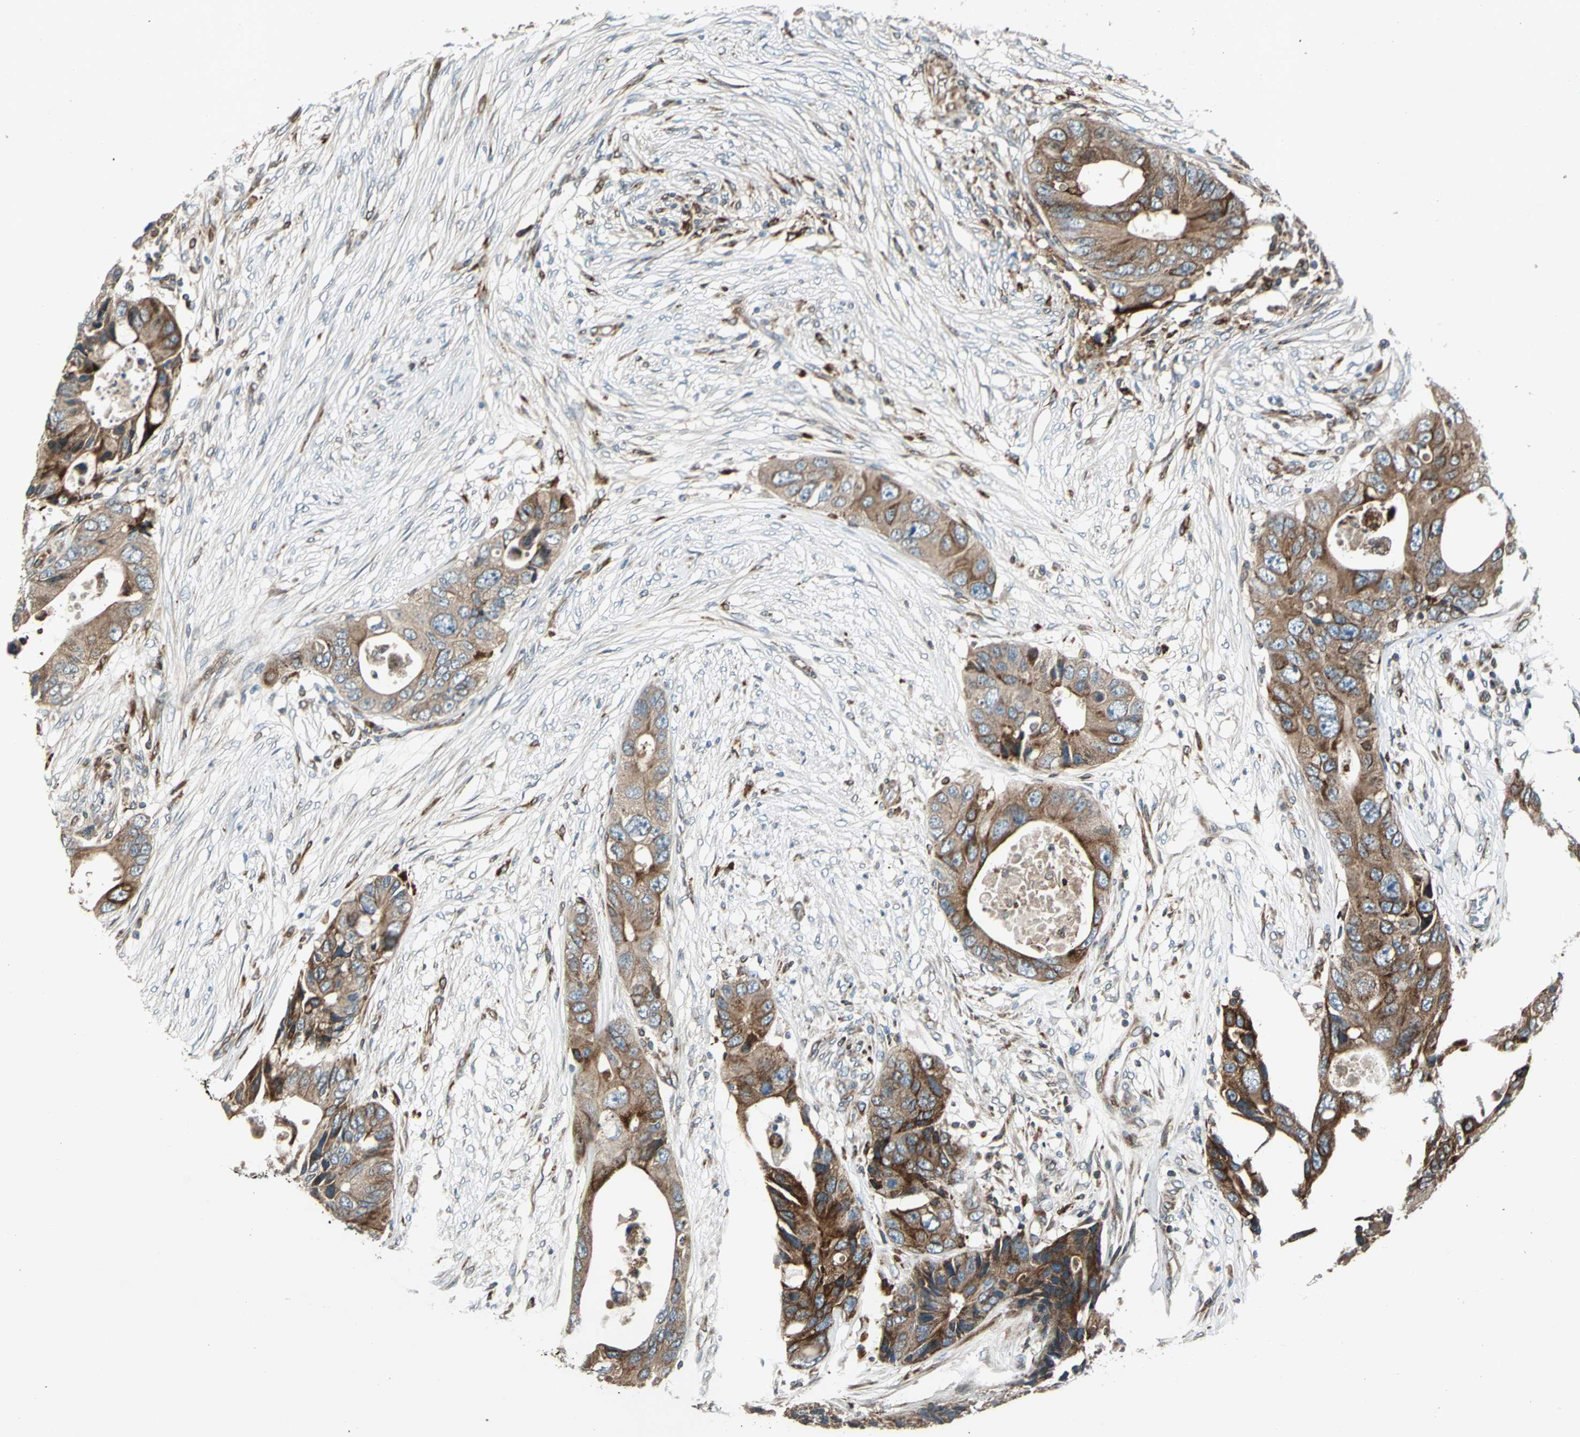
{"staining": {"intensity": "moderate", "quantity": ">75%", "location": "cytoplasmic/membranous"}, "tissue": "colorectal cancer", "cell_type": "Tumor cells", "image_type": "cancer", "snomed": [{"axis": "morphology", "description": "Adenocarcinoma, NOS"}, {"axis": "topography", "description": "Colon"}], "caption": "Colorectal cancer (adenocarcinoma) stained with a brown dye exhibits moderate cytoplasmic/membranous positive staining in approximately >75% of tumor cells.", "gene": "HTATIP2", "patient": {"sex": "male", "age": 71}}